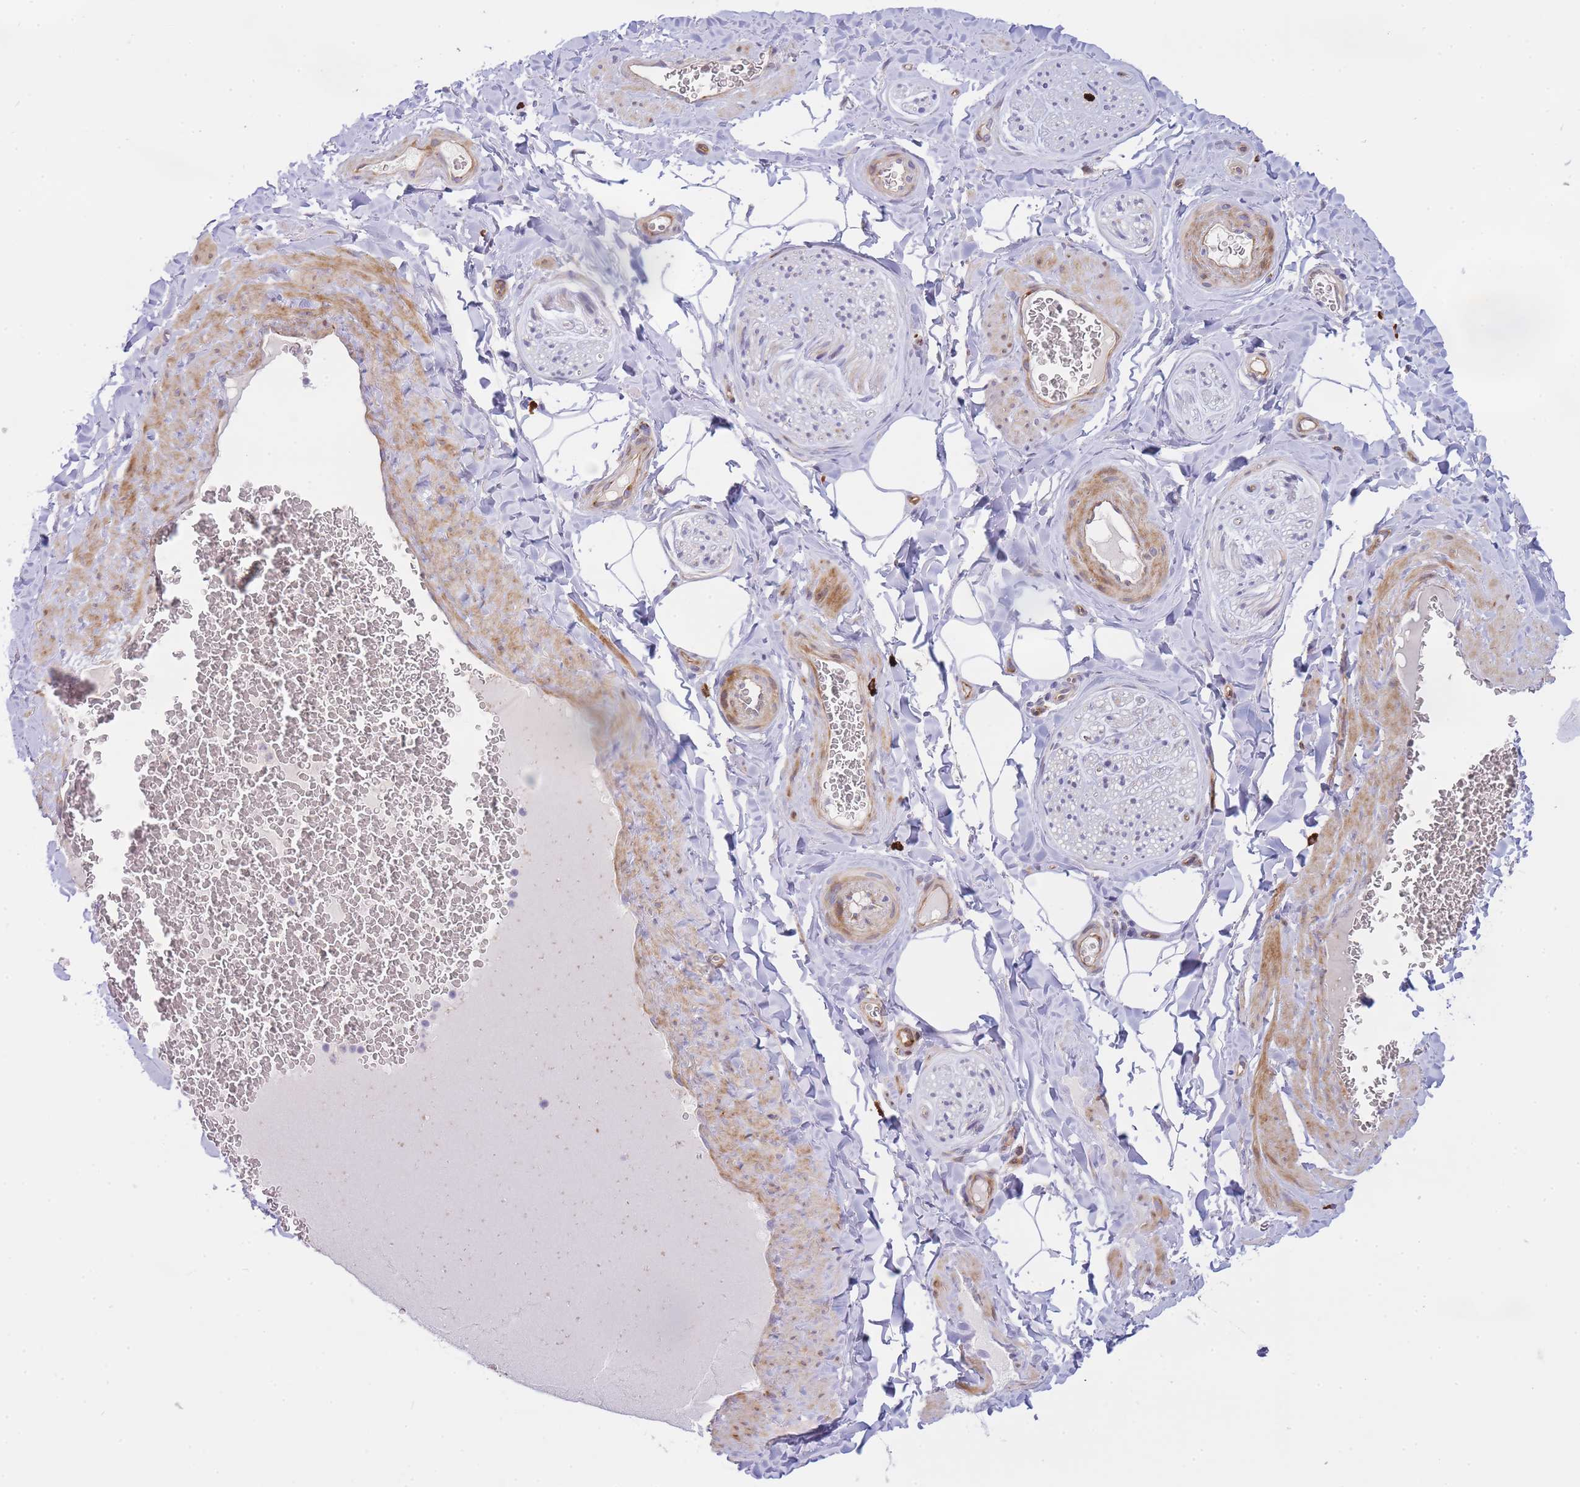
{"staining": {"intensity": "negative", "quantity": "none", "location": "none"}, "tissue": "adipose tissue", "cell_type": "Adipocytes", "image_type": "normal", "snomed": [{"axis": "morphology", "description": "Normal tissue, NOS"}, {"axis": "topography", "description": "Soft tissue"}, {"axis": "topography", "description": "Adipose tissue"}, {"axis": "topography", "description": "Vascular tissue"}, {"axis": "topography", "description": "Peripheral nerve tissue"}], "caption": "This micrograph is of normal adipose tissue stained with immunohistochemistry to label a protein in brown with the nuclei are counter-stained blue. There is no staining in adipocytes.", "gene": "ATP5MC2", "patient": {"sex": "male", "age": 46}}